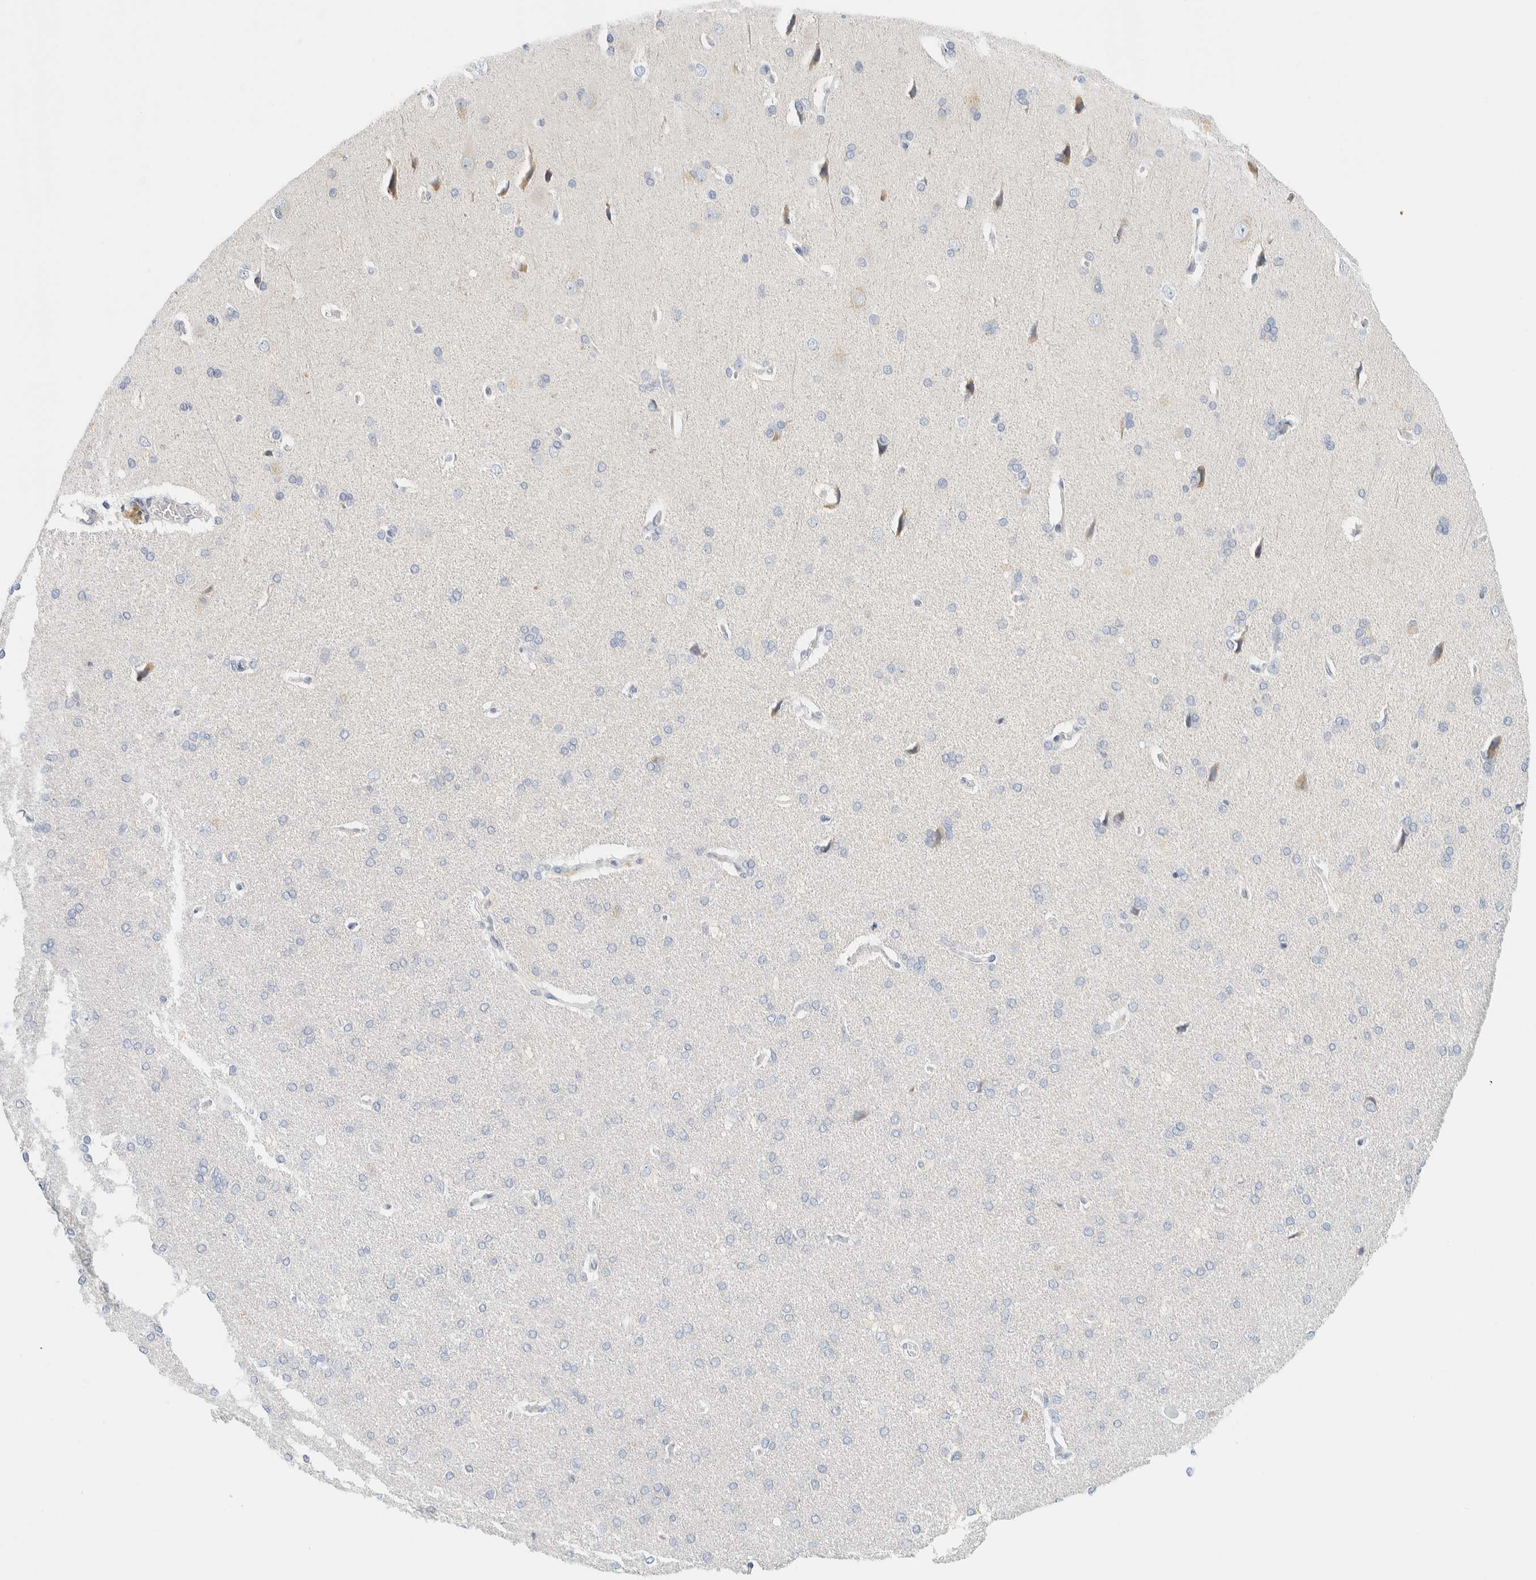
{"staining": {"intensity": "negative", "quantity": "none", "location": "none"}, "tissue": "cerebral cortex", "cell_type": "Endothelial cells", "image_type": "normal", "snomed": [{"axis": "morphology", "description": "Normal tissue, NOS"}, {"axis": "topography", "description": "Cerebral cortex"}], "caption": "High power microscopy image of an immunohistochemistry photomicrograph of unremarkable cerebral cortex, revealing no significant expression in endothelial cells.", "gene": "AARSD1", "patient": {"sex": "male", "age": 62}}